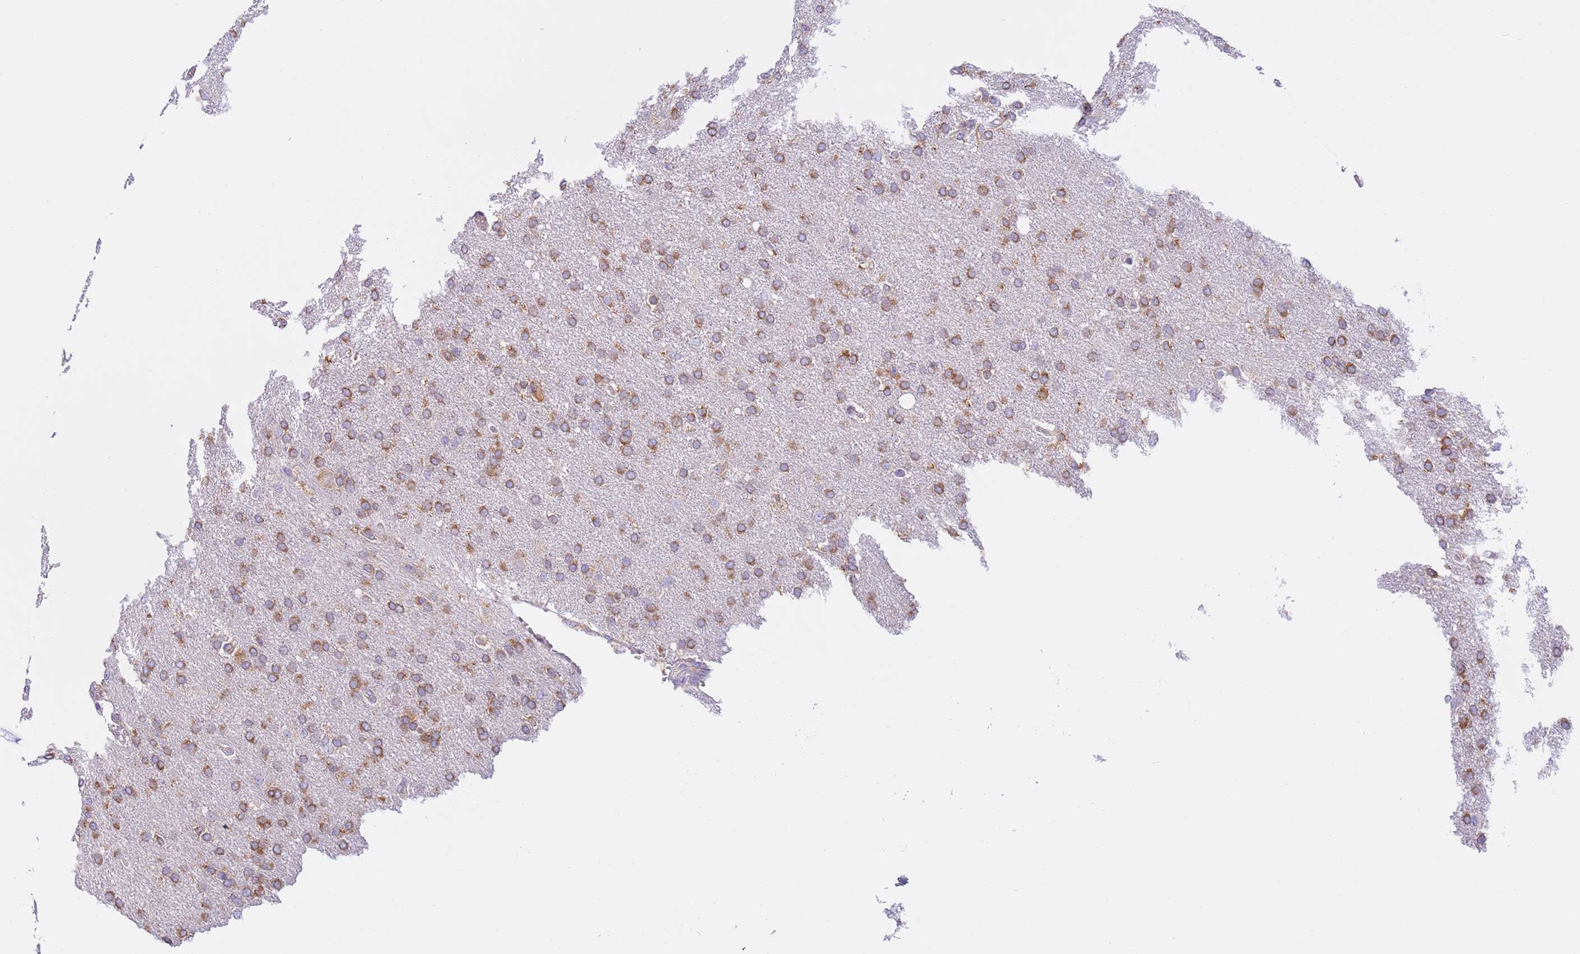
{"staining": {"intensity": "moderate", "quantity": ">75%", "location": "cytoplasmic/membranous"}, "tissue": "glioma", "cell_type": "Tumor cells", "image_type": "cancer", "snomed": [{"axis": "morphology", "description": "Glioma, malignant, High grade"}, {"axis": "topography", "description": "Brain"}], "caption": "Human malignant glioma (high-grade) stained with a protein marker reveals moderate staining in tumor cells.", "gene": "VARS1", "patient": {"sex": "male", "age": 72}}